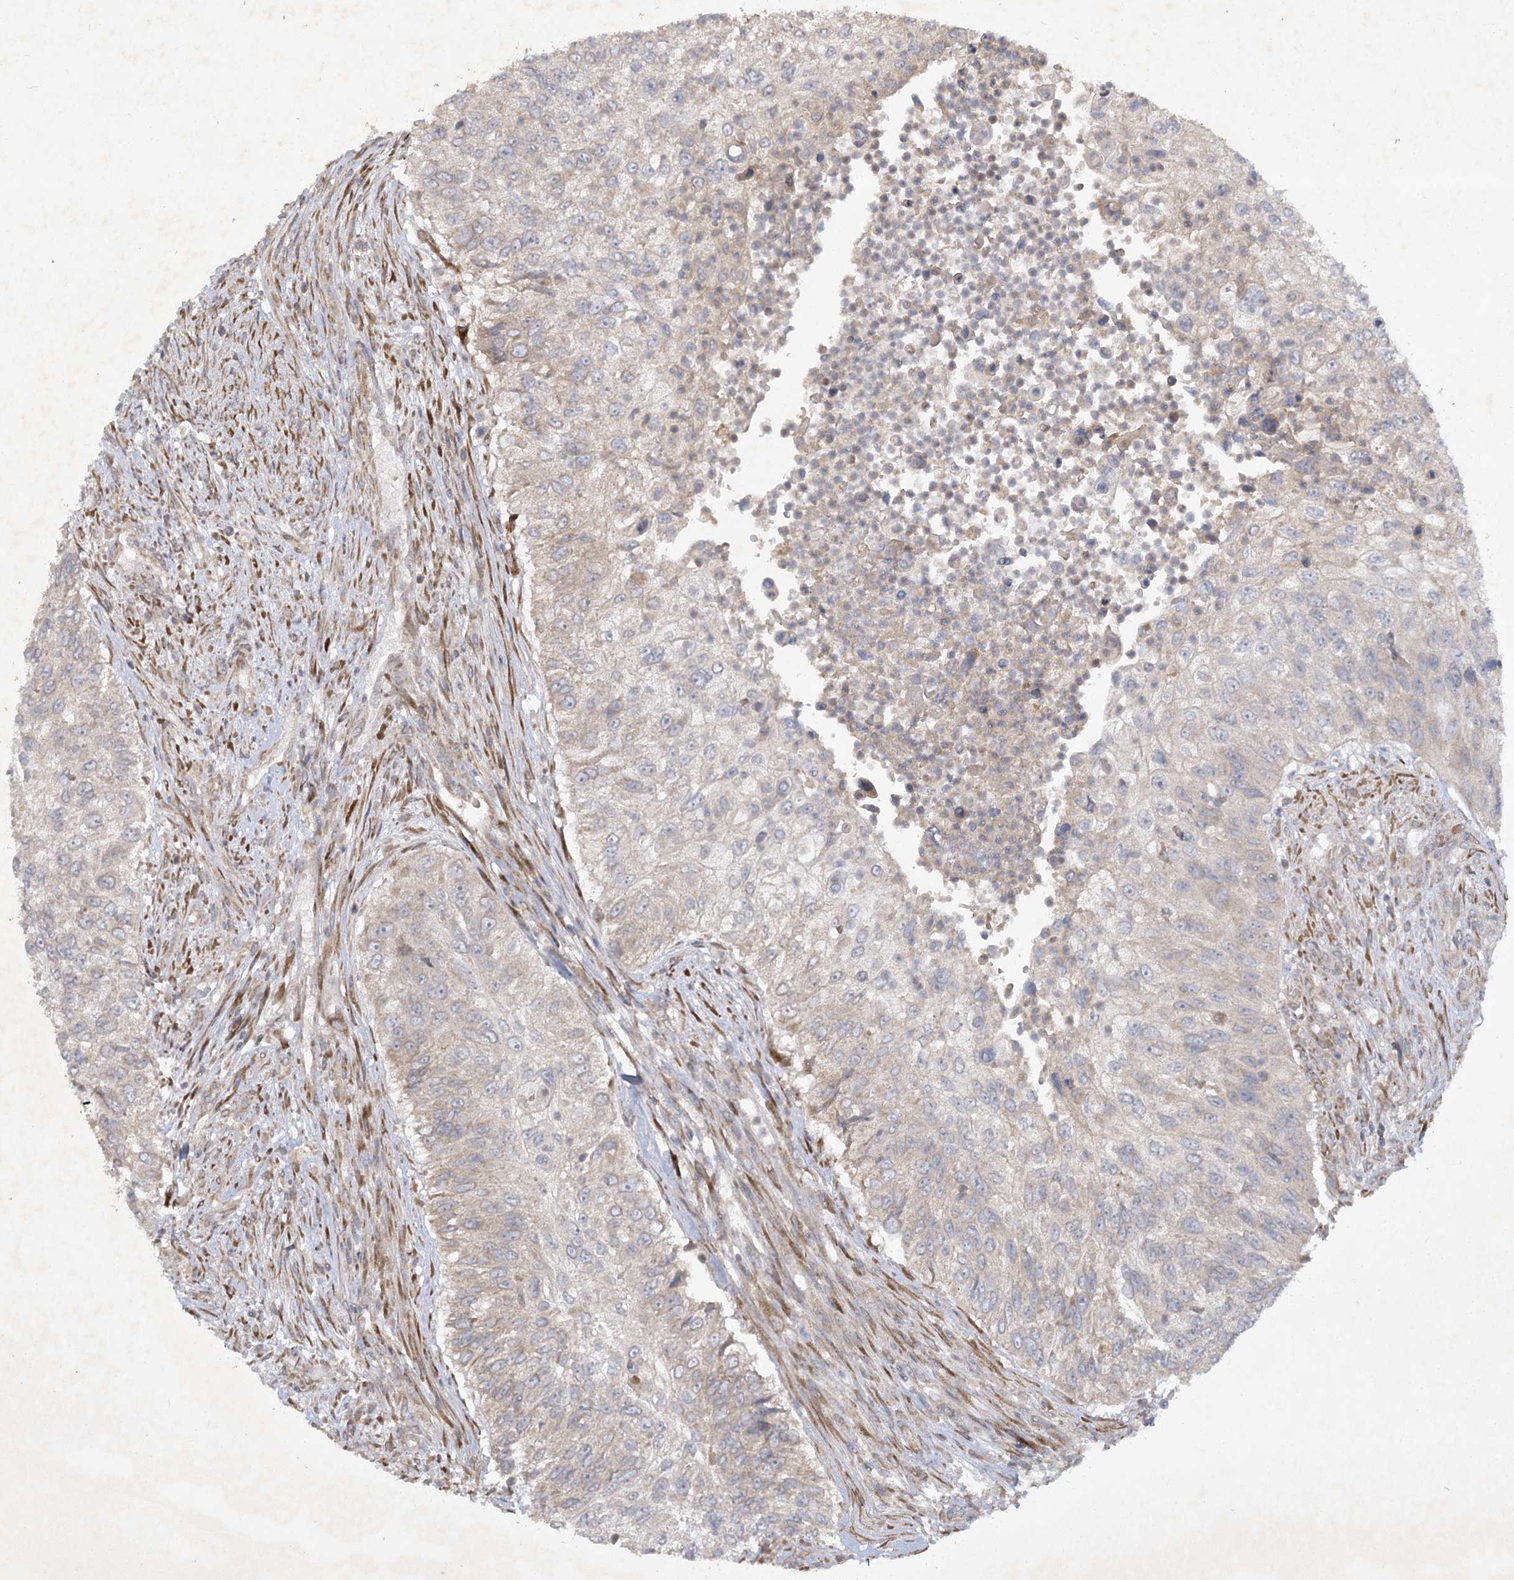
{"staining": {"intensity": "weak", "quantity": "<25%", "location": "cytoplasmic/membranous"}, "tissue": "urothelial cancer", "cell_type": "Tumor cells", "image_type": "cancer", "snomed": [{"axis": "morphology", "description": "Urothelial carcinoma, High grade"}, {"axis": "topography", "description": "Urinary bladder"}], "caption": "Tumor cells are negative for protein expression in human urothelial cancer.", "gene": "TRAF3IP1", "patient": {"sex": "female", "age": 60}}